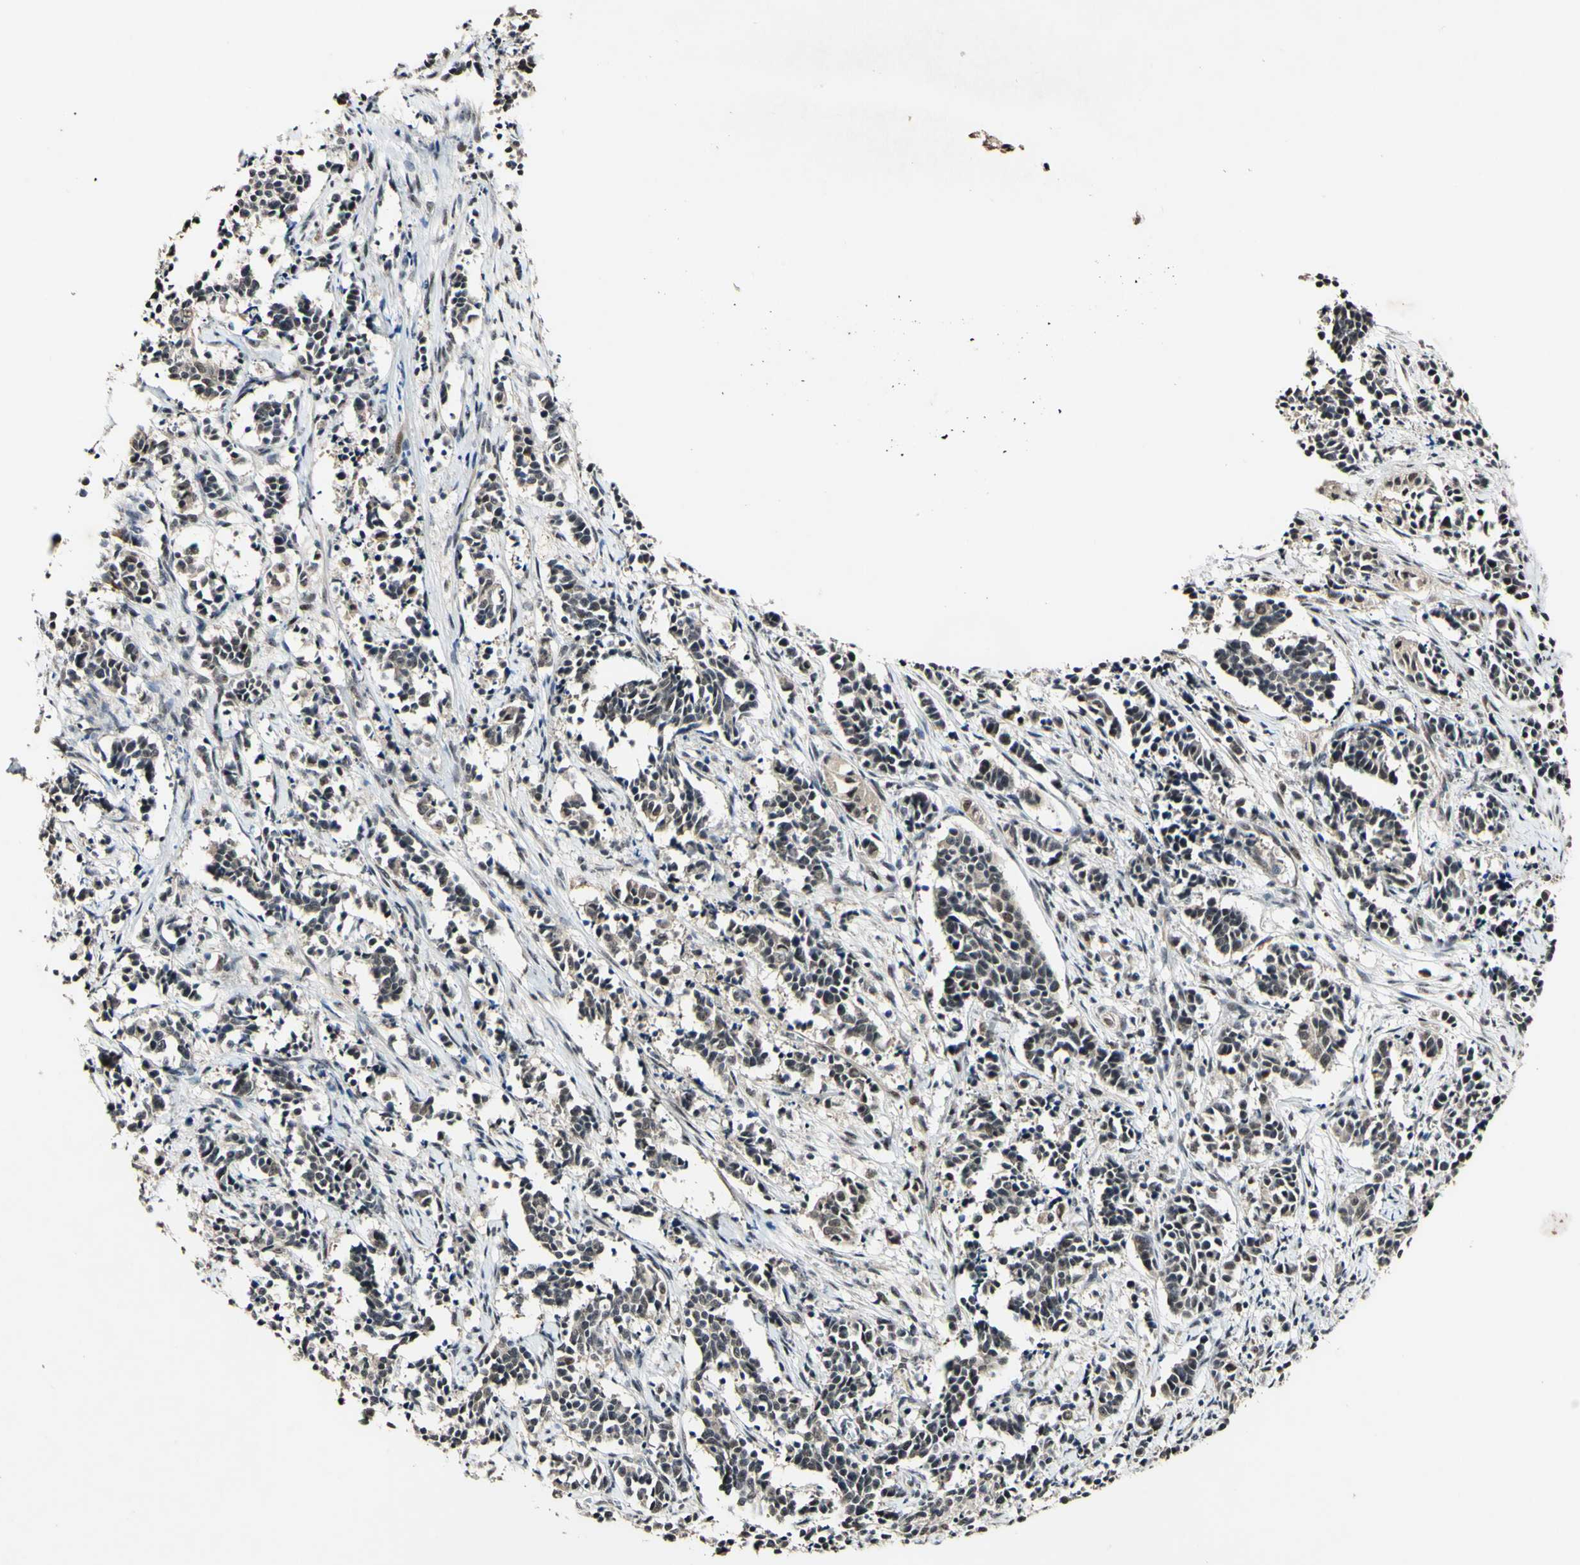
{"staining": {"intensity": "weak", "quantity": ">75%", "location": "cytoplasmic/membranous,nuclear"}, "tissue": "cervical cancer", "cell_type": "Tumor cells", "image_type": "cancer", "snomed": [{"axis": "morphology", "description": "Normal tissue, NOS"}, {"axis": "morphology", "description": "Squamous cell carcinoma, NOS"}, {"axis": "topography", "description": "Cervix"}], "caption": "Immunohistochemical staining of human squamous cell carcinoma (cervical) exhibits low levels of weak cytoplasmic/membranous and nuclear protein positivity in about >75% of tumor cells.", "gene": "POLR2F", "patient": {"sex": "female", "age": 35}}